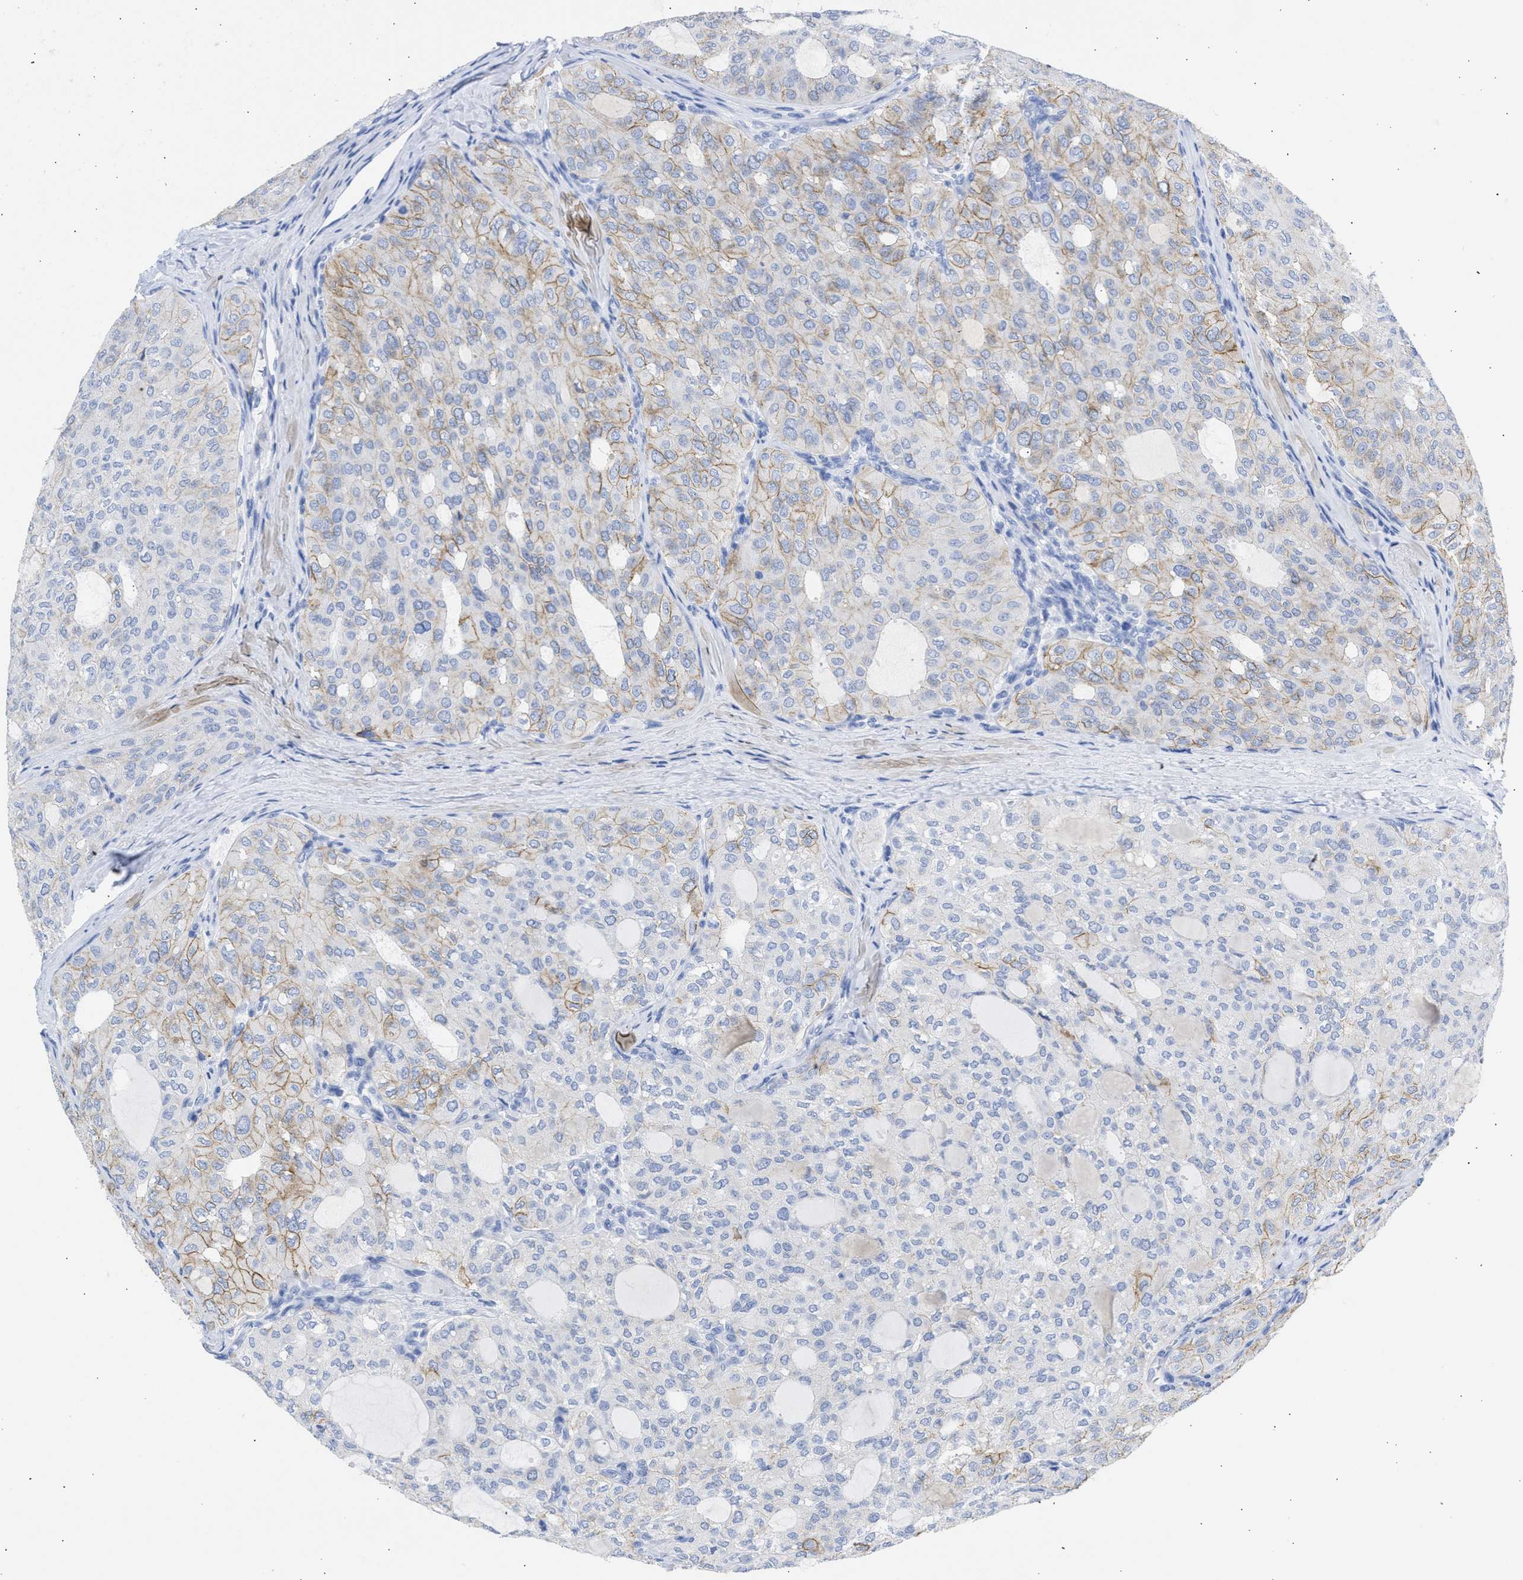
{"staining": {"intensity": "moderate", "quantity": "25%-75%", "location": "cytoplasmic/membranous"}, "tissue": "thyroid cancer", "cell_type": "Tumor cells", "image_type": "cancer", "snomed": [{"axis": "morphology", "description": "Follicular adenoma carcinoma, NOS"}, {"axis": "topography", "description": "Thyroid gland"}], "caption": "Brown immunohistochemical staining in human thyroid cancer (follicular adenoma carcinoma) exhibits moderate cytoplasmic/membranous staining in about 25%-75% of tumor cells. (brown staining indicates protein expression, while blue staining denotes nuclei).", "gene": "NCAM1", "patient": {"sex": "male", "age": 75}}